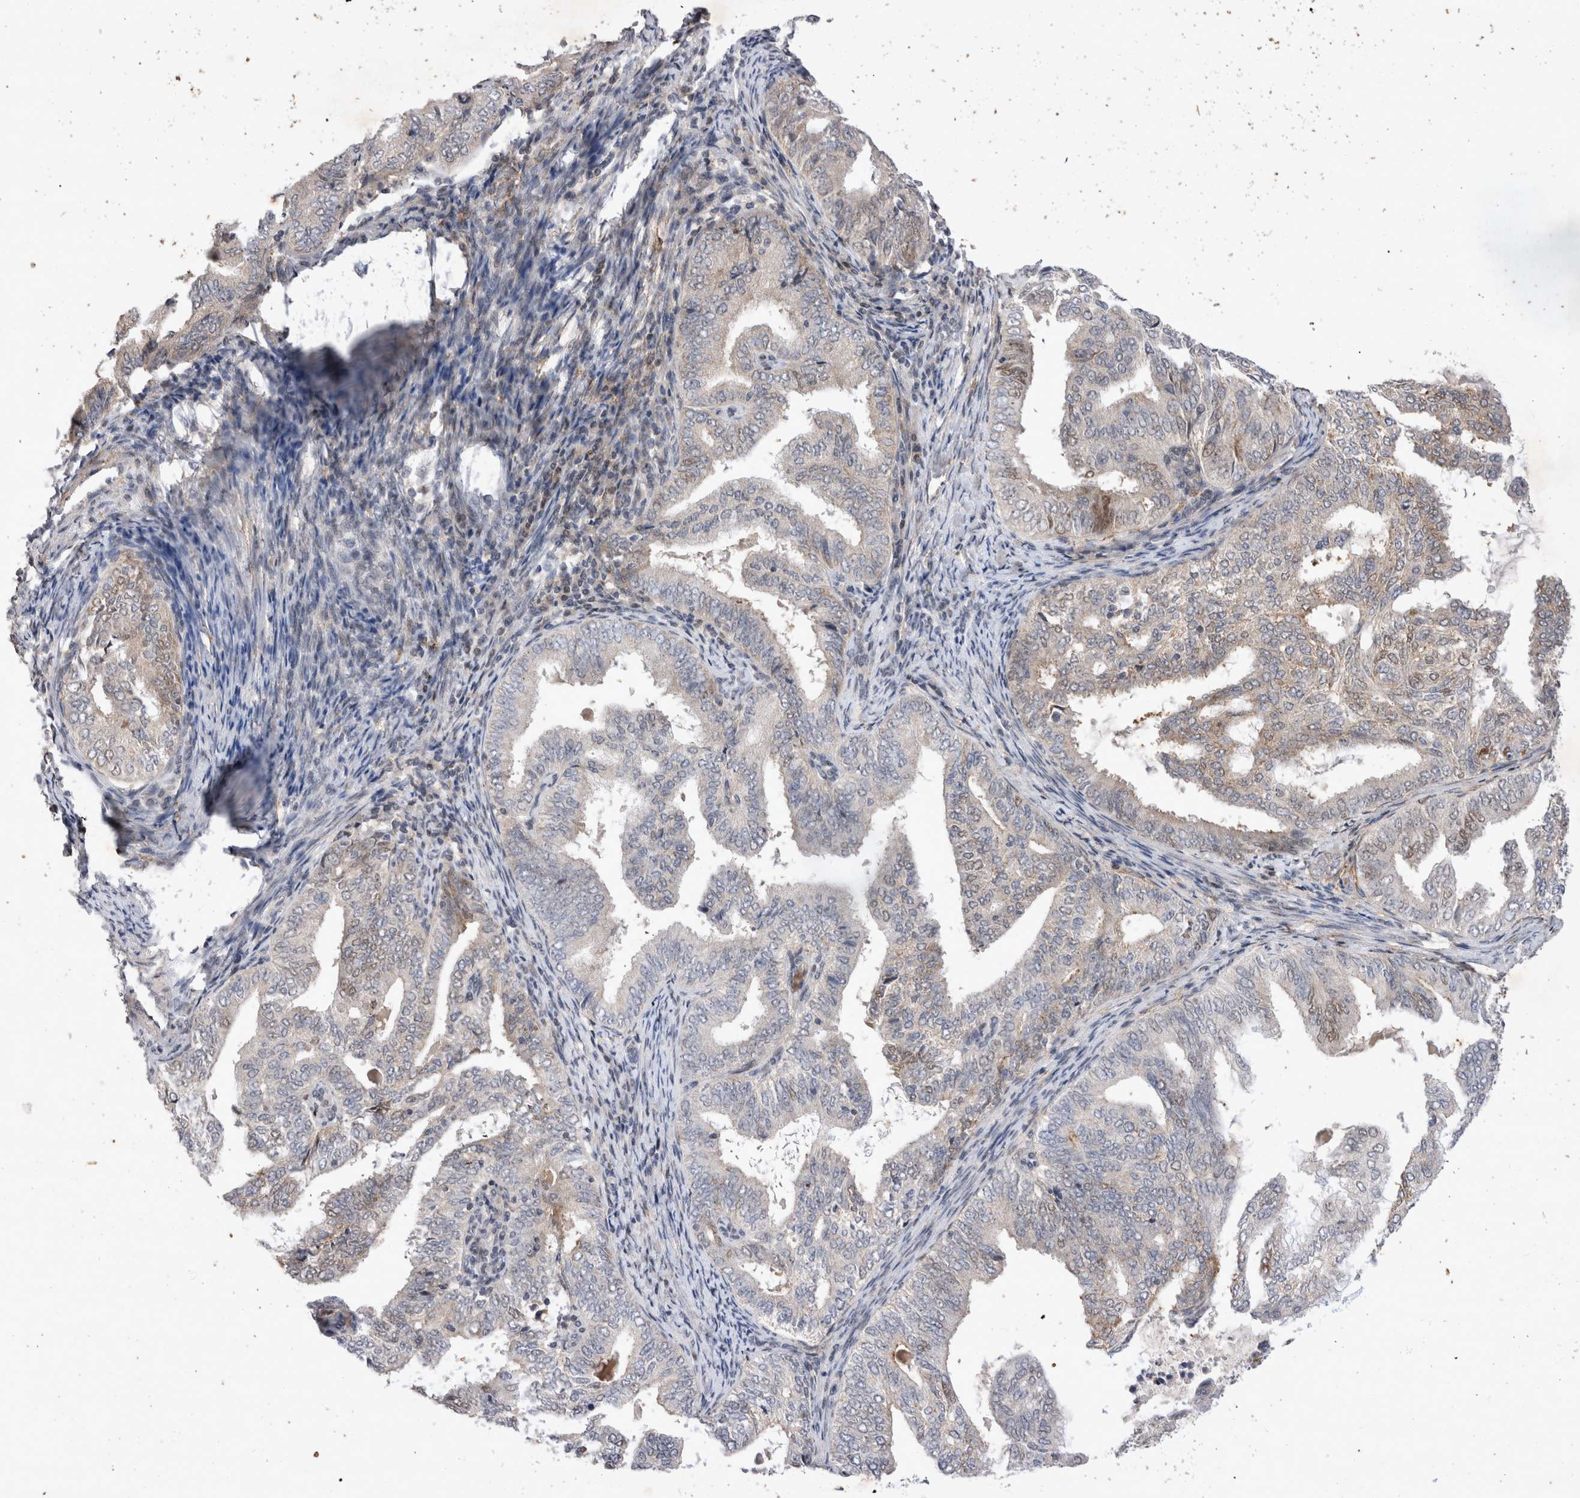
{"staining": {"intensity": "moderate", "quantity": "25%-75%", "location": "cytoplasmic/membranous"}, "tissue": "endometrial cancer", "cell_type": "Tumor cells", "image_type": "cancer", "snomed": [{"axis": "morphology", "description": "Adenocarcinoma, NOS"}, {"axis": "topography", "description": "Endometrium"}], "caption": "Endometrial cancer (adenocarcinoma) was stained to show a protein in brown. There is medium levels of moderate cytoplasmic/membranous positivity in approximately 25%-75% of tumor cells.", "gene": "STK11", "patient": {"sex": "female", "age": 58}}